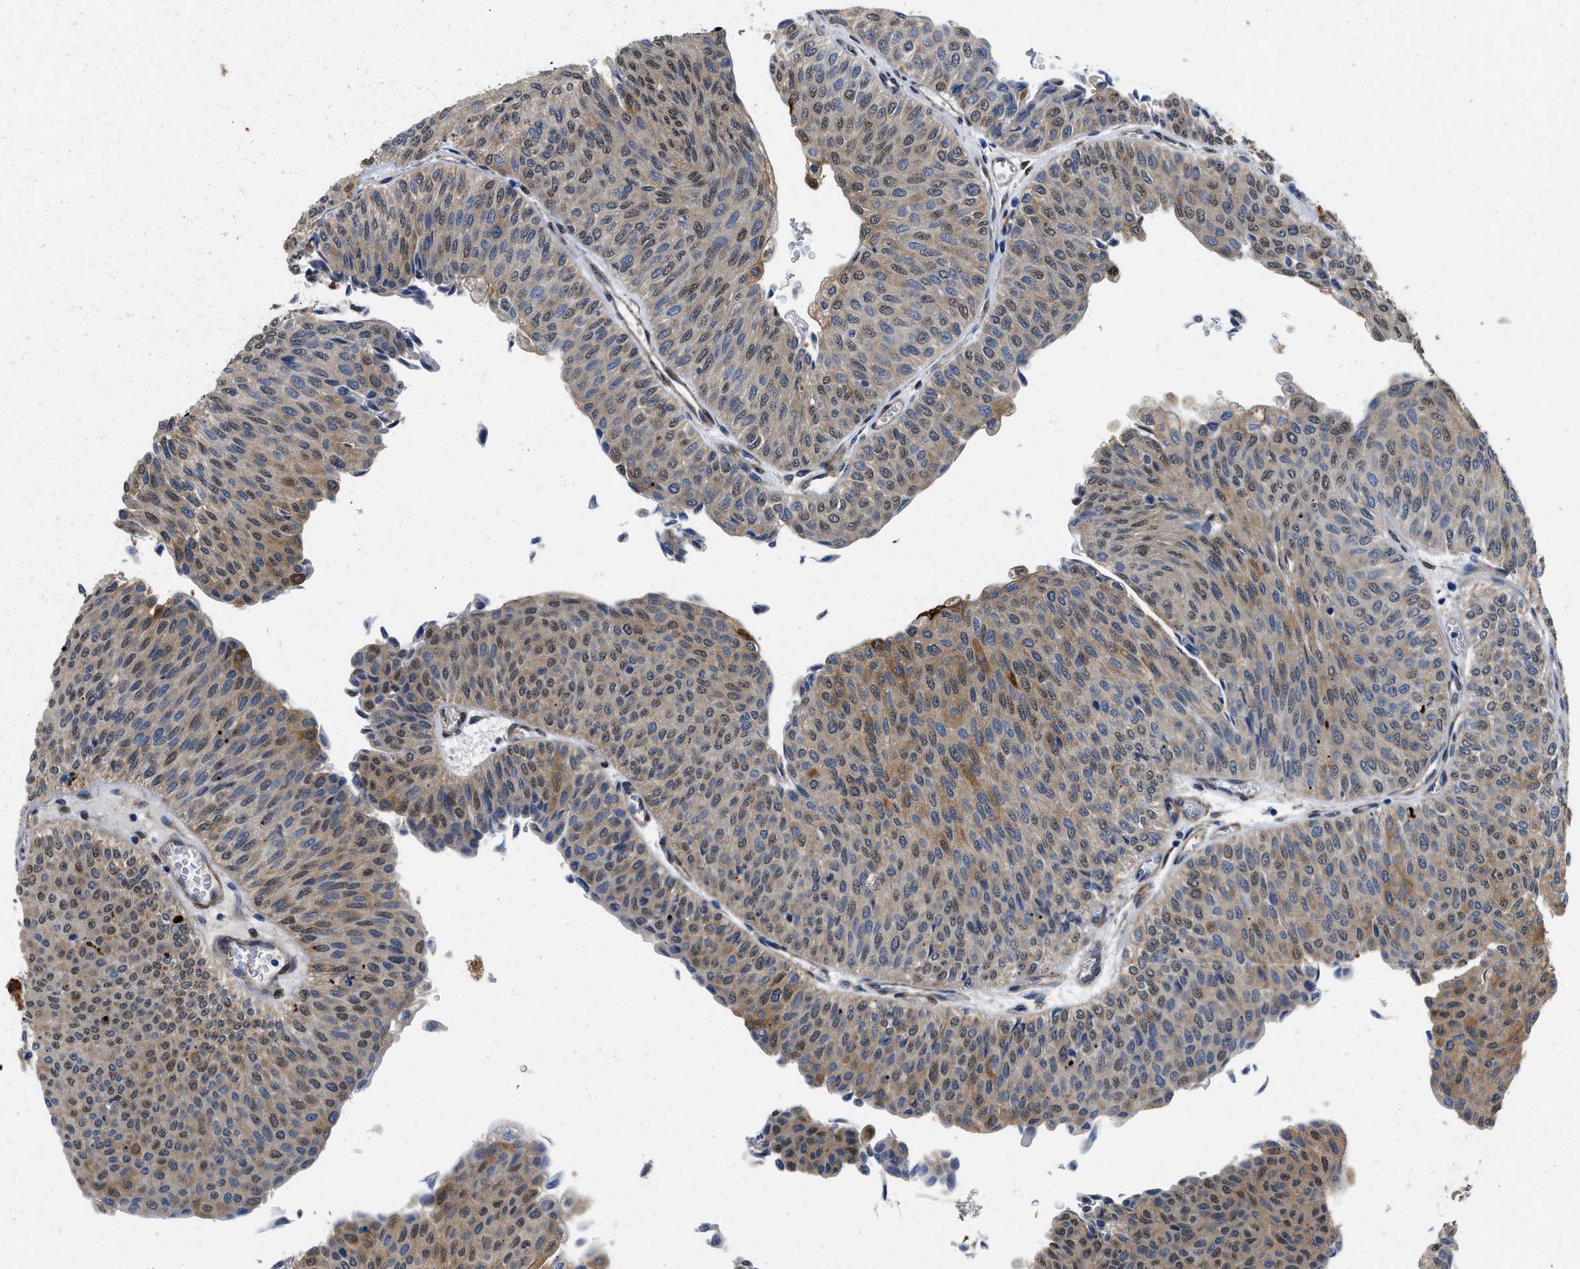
{"staining": {"intensity": "strong", "quantity": ">75%", "location": "cytoplasmic/membranous,nuclear"}, "tissue": "urothelial cancer", "cell_type": "Tumor cells", "image_type": "cancer", "snomed": [{"axis": "morphology", "description": "Urothelial carcinoma, Low grade"}, {"axis": "topography", "description": "Urinary bladder"}], "caption": "Tumor cells exhibit strong cytoplasmic/membranous and nuclear staining in about >75% of cells in urothelial cancer.", "gene": "RAPH1", "patient": {"sex": "male", "age": 78}}